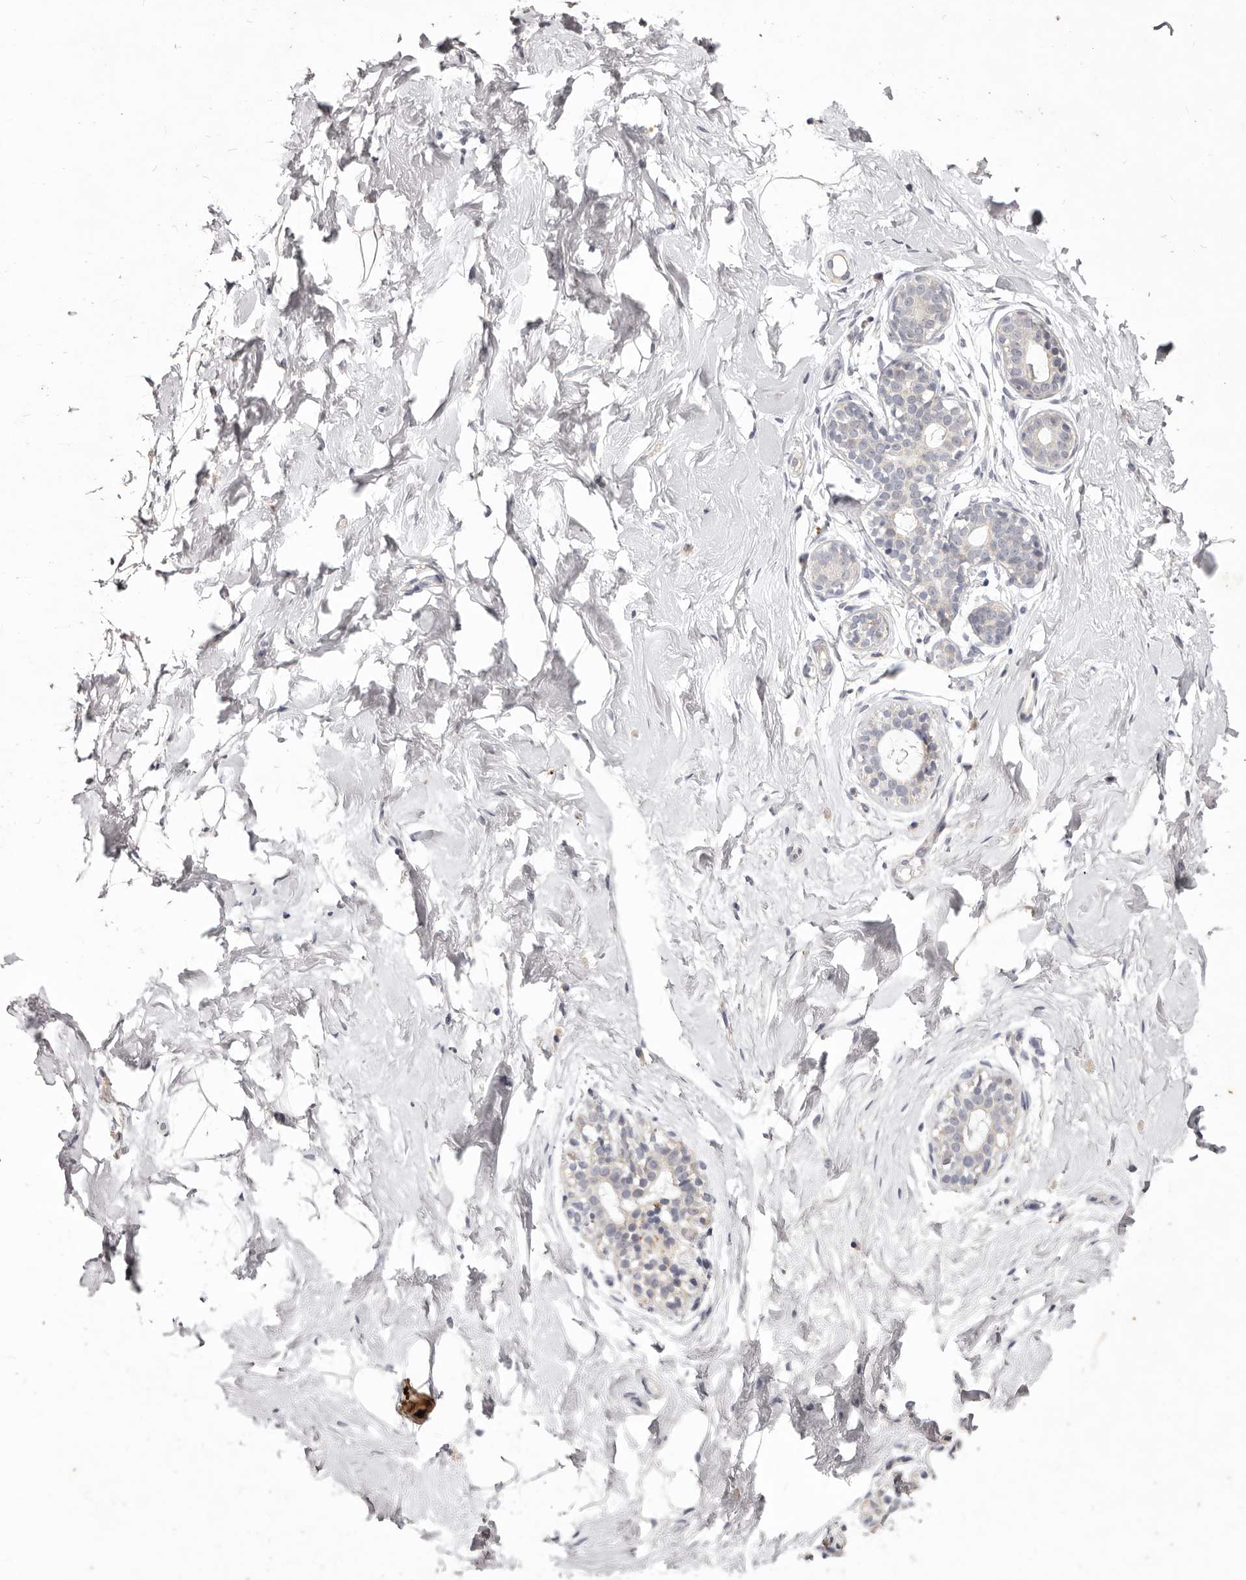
{"staining": {"intensity": "negative", "quantity": "none", "location": "none"}, "tissue": "breast", "cell_type": "Adipocytes", "image_type": "normal", "snomed": [{"axis": "morphology", "description": "Normal tissue, NOS"}, {"axis": "morphology", "description": "Adenoma, NOS"}, {"axis": "topography", "description": "Breast"}], "caption": "Adipocytes are negative for protein expression in unremarkable human breast. The staining is performed using DAB (3,3'-diaminobenzidine) brown chromogen with nuclei counter-stained in using hematoxylin.", "gene": "GARNL3", "patient": {"sex": "female", "age": 23}}